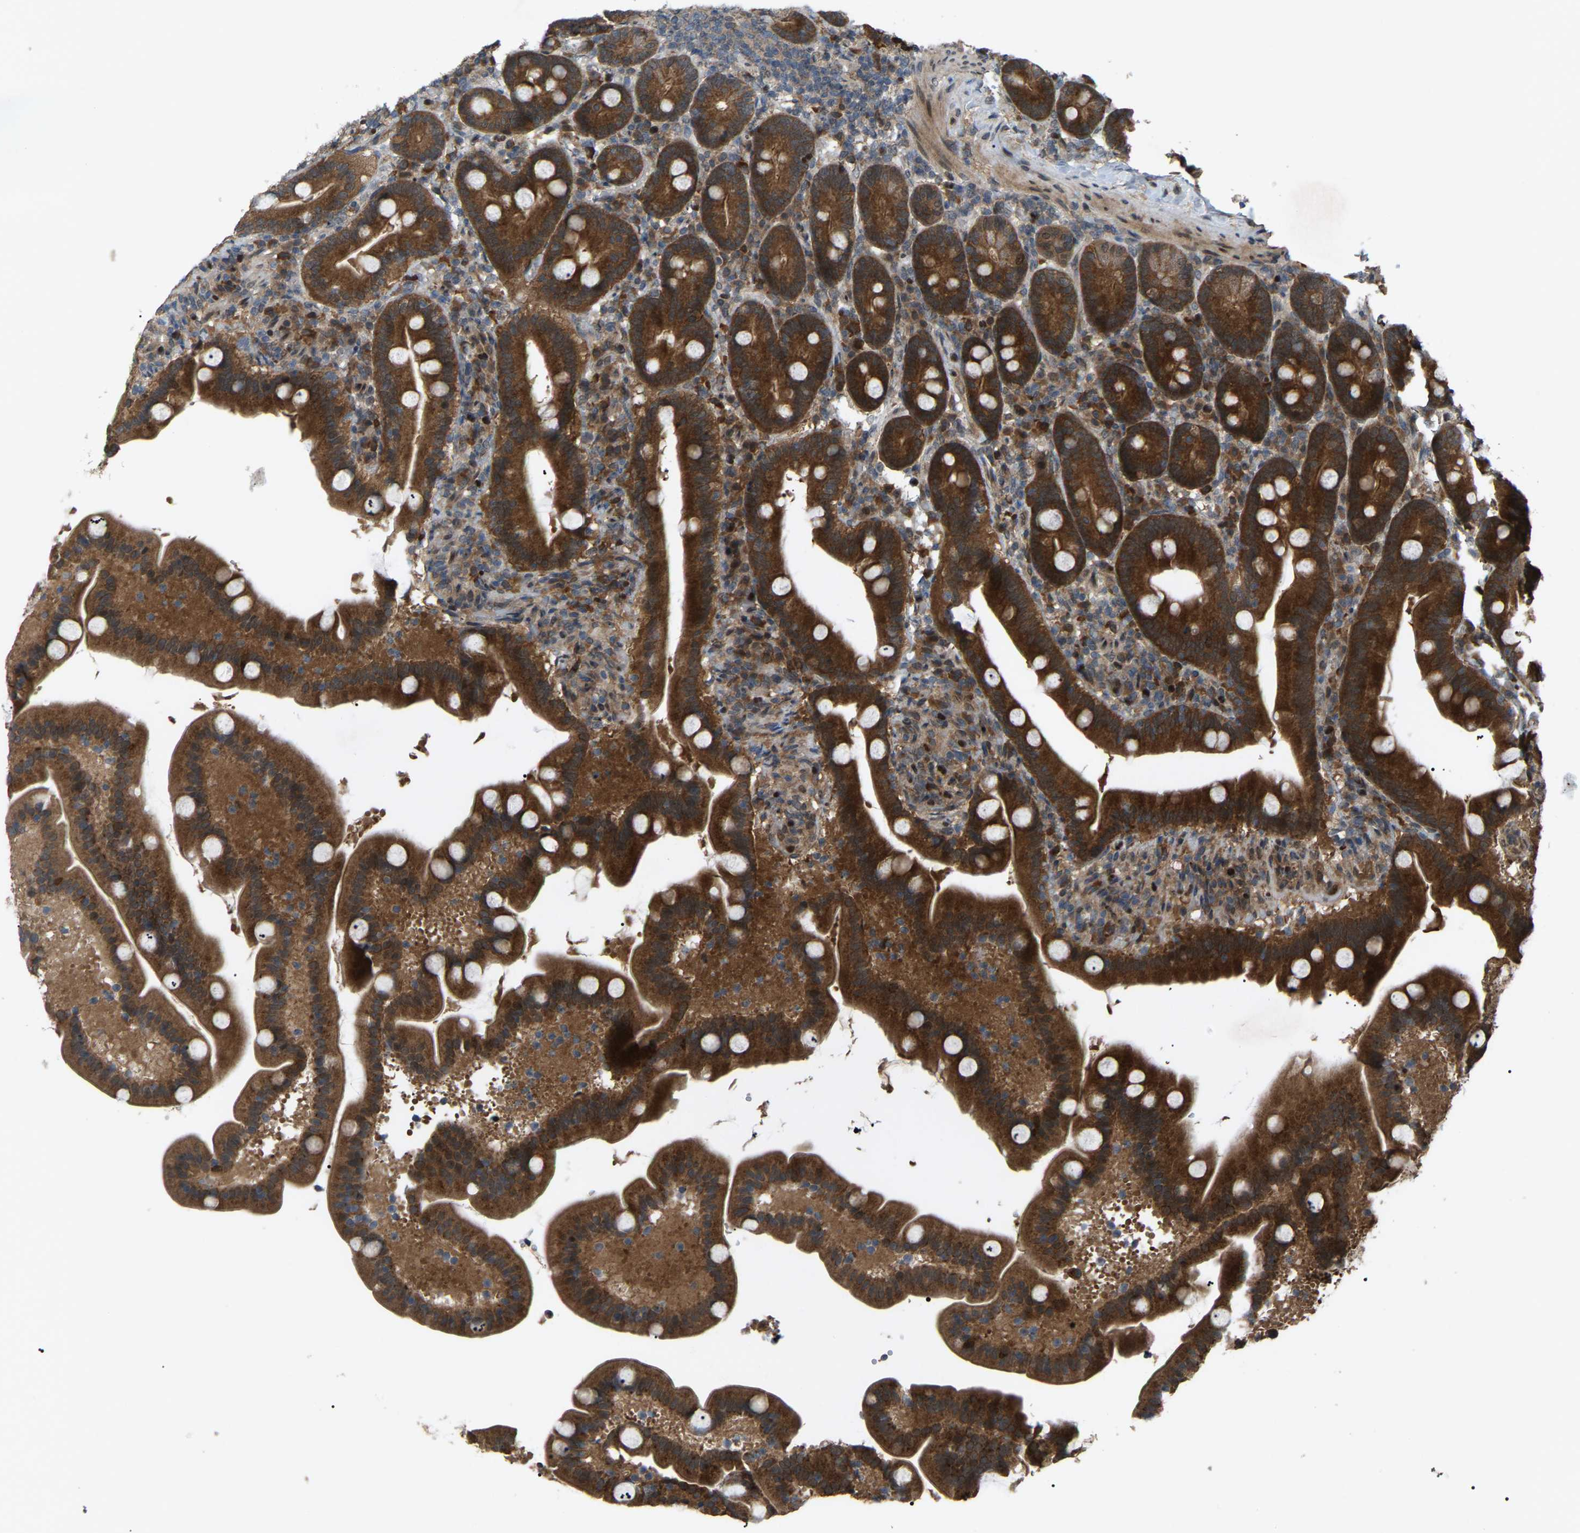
{"staining": {"intensity": "strong", "quantity": ">75%", "location": "cytoplasmic/membranous"}, "tissue": "duodenum", "cell_type": "Glandular cells", "image_type": "normal", "snomed": [{"axis": "morphology", "description": "Normal tissue, NOS"}, {"axis": "topography", "description": "Duodenum"}], "caption": "Protein expression analysis of unremarkable duodenum shows strong cytoplasmic/membranous staining in about >75% of glandular cells.", "gene": "CROT", "patient": {"sex": "male", "age": 54}}